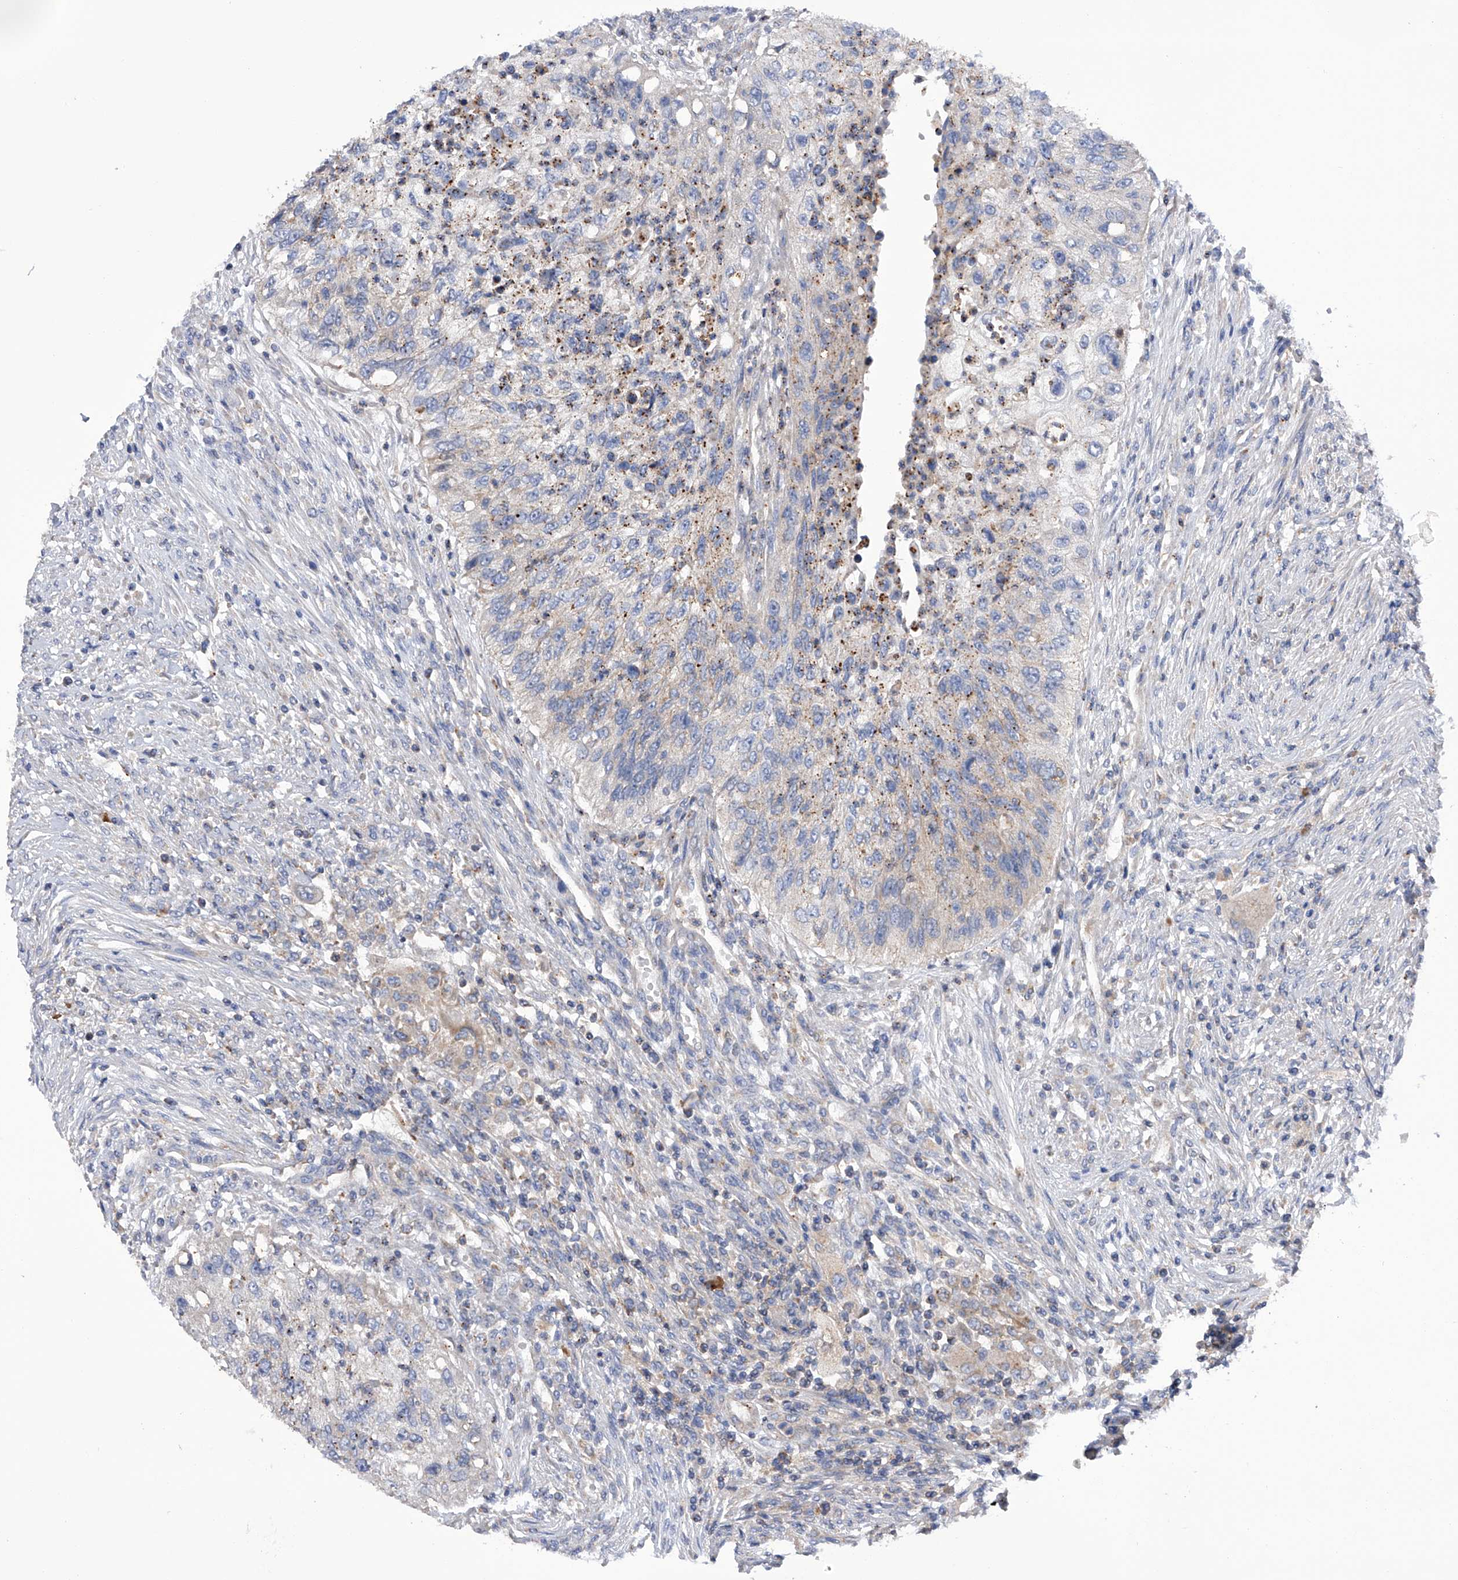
{"staining": {"intensity": "moderate", "quantity": "25%-75%", "location": "cytoplasmic/membranous"}, "tissue": "urothelial cancer", "cell_type": "Tumor cells", "image_type": "cancer", "snomed": [{"axis": "morphology", "description": "Urothelial carcinoma, High grade"}, {"axis": "topography", "description": "Urinary bladder"}], "caption": "A high-resolution image shows IHC staining of urothelial cancer, which shows moderate cytoplasmic/membranous positivity in approximately 25%-75% of tumor cells.", "gene": "MLYCD", "patient": {"sex": "female", "age": 60}}